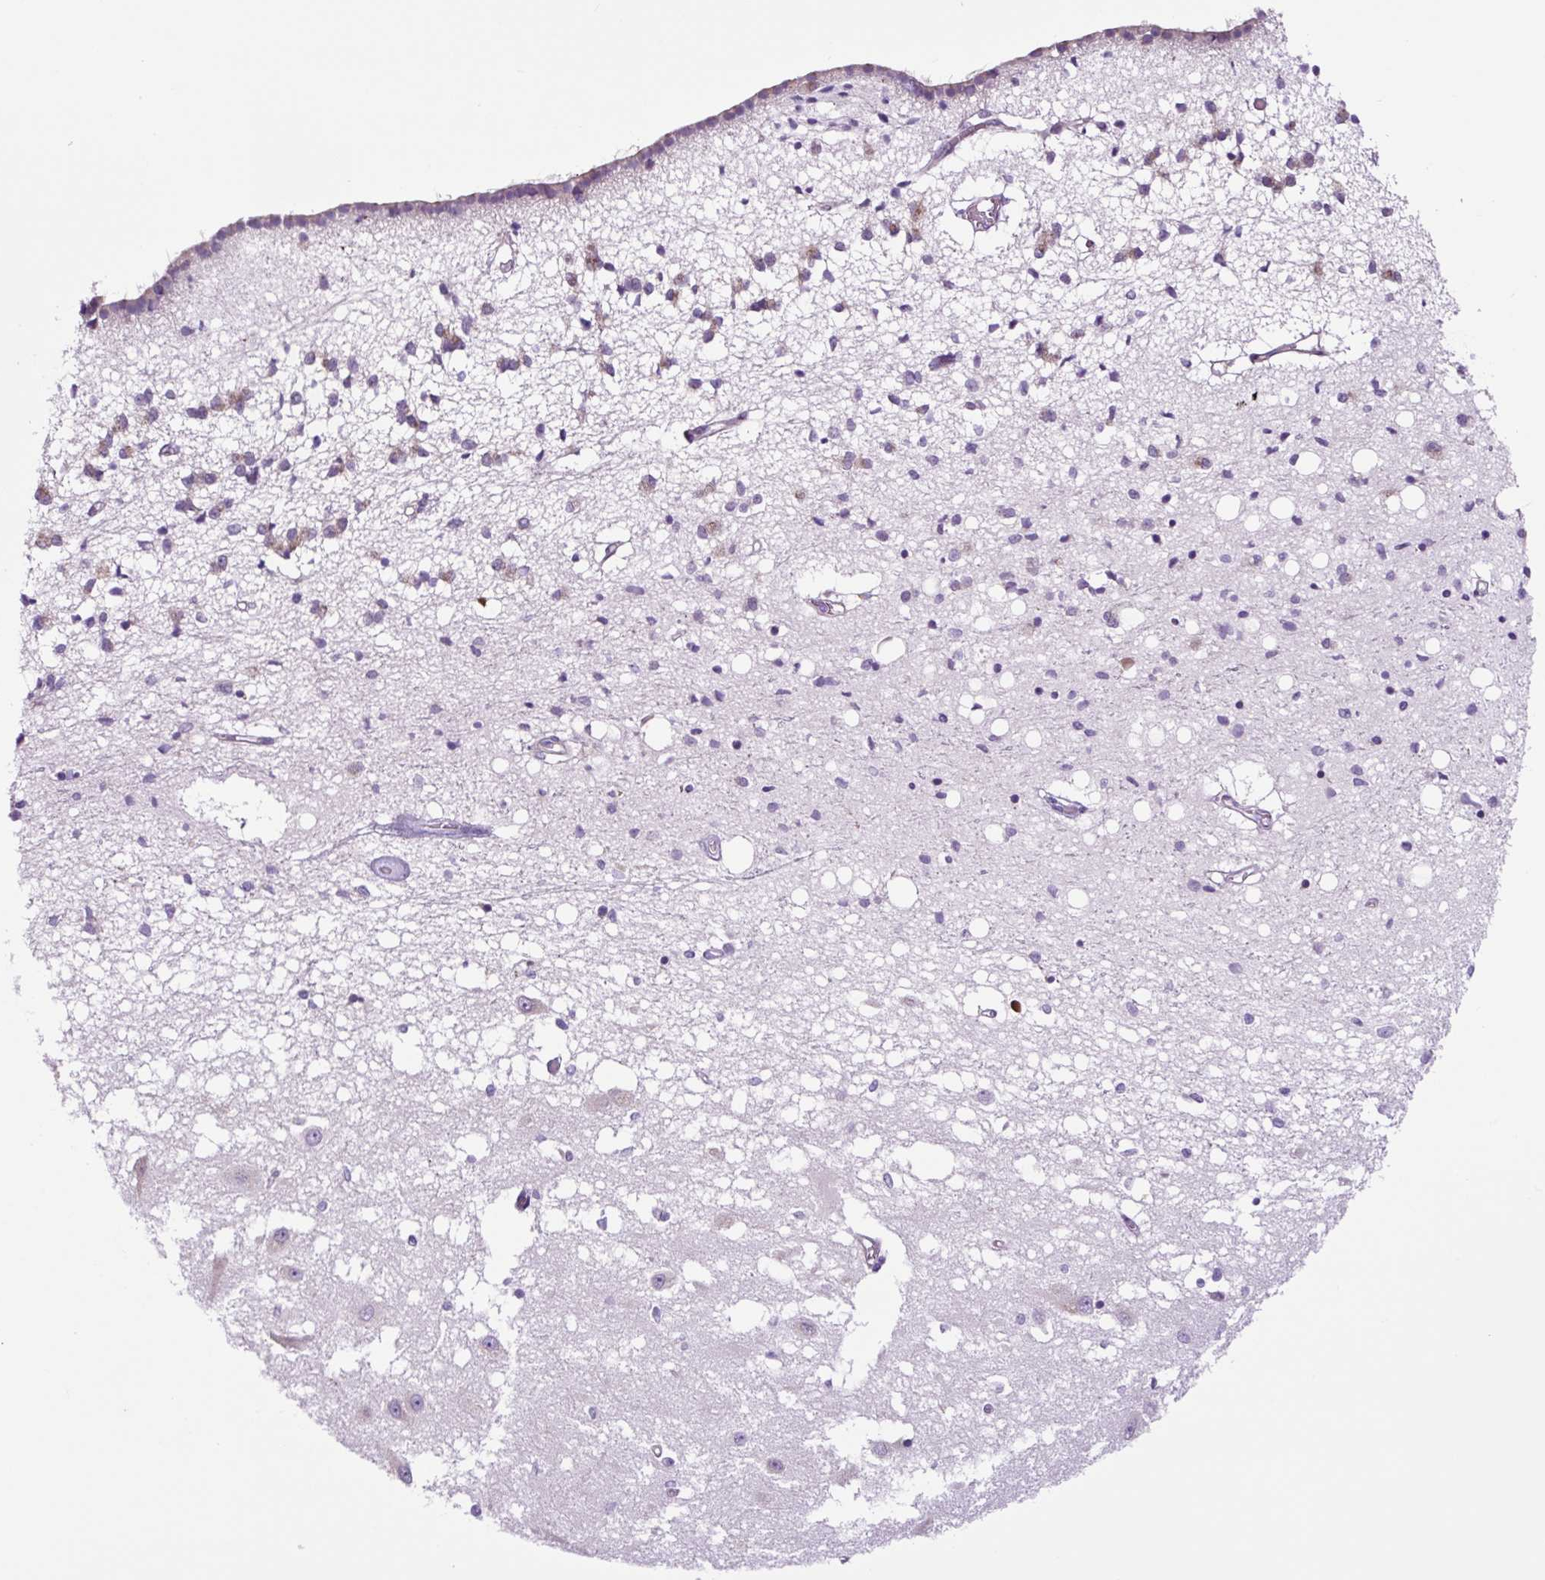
{"staining": {"intensity": "moderate", "quantity": "<25%", "location": "cytoplasmic/membranous"}, "tissue": "caudate", "cell_type": "Glial cells", "image_type": "normal", "snomed": [{"axis": "morphology", "description": "Normal tissue, NOS"}, {"axis": "topography", "description": "Lateral ventricle wall"}], "caption": "Caudate stained with IHC exhibits moderate cytoplasmic/membranous staining in about <25% of glial cells. Nuclei are stained in blue.", "gene": "GORASP1", "patient": {"sex": "male", "age": 70}}